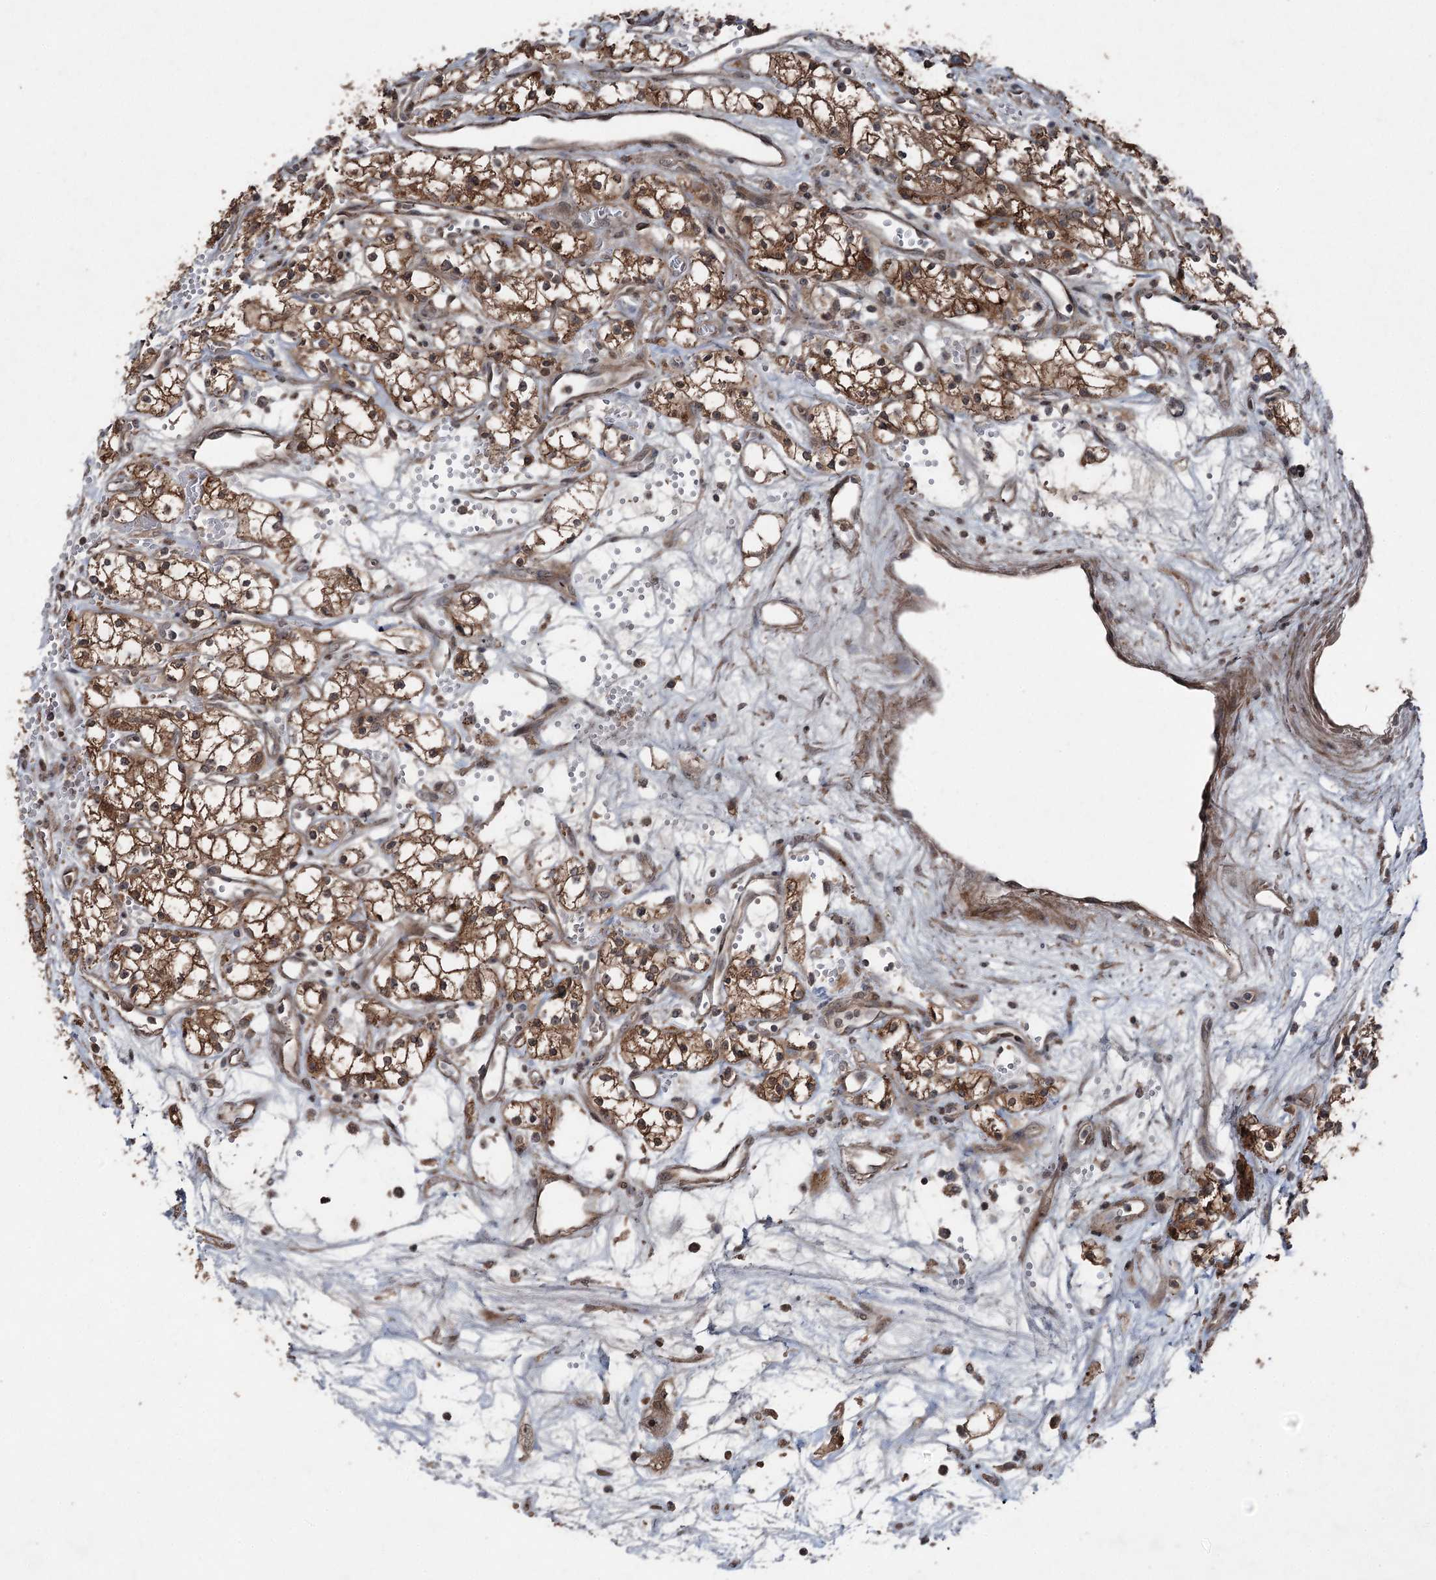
{"staining": {"intensity": "moderate", "quantity": ">75%", "location": "cytoplasmic/membranous"}, "tissue": "renal cancer", "cell_type": "Tumor cells", "image_type": "cancer", "snomed": [{"axis": "morphology", "description": "Adenocarcinoma, NOS"}, {"axis": "topography", "description": "Kidney"}], "caption": "Immunohistochemical staining of human renal cancer (adenocarcinoma) exhibits medium levels of moderate cytoplasmic/membranous protein staining in approximately >75% of tumor cells. The protein of interest is stained brown, and the nuclei are stained in blue (DAB (3,3'-diaminobenzidine) IHC with brightfield microscopy, high magnification).", "gene": "MAPK8IP2", "patient": {"sex": "male", "age": 59}}